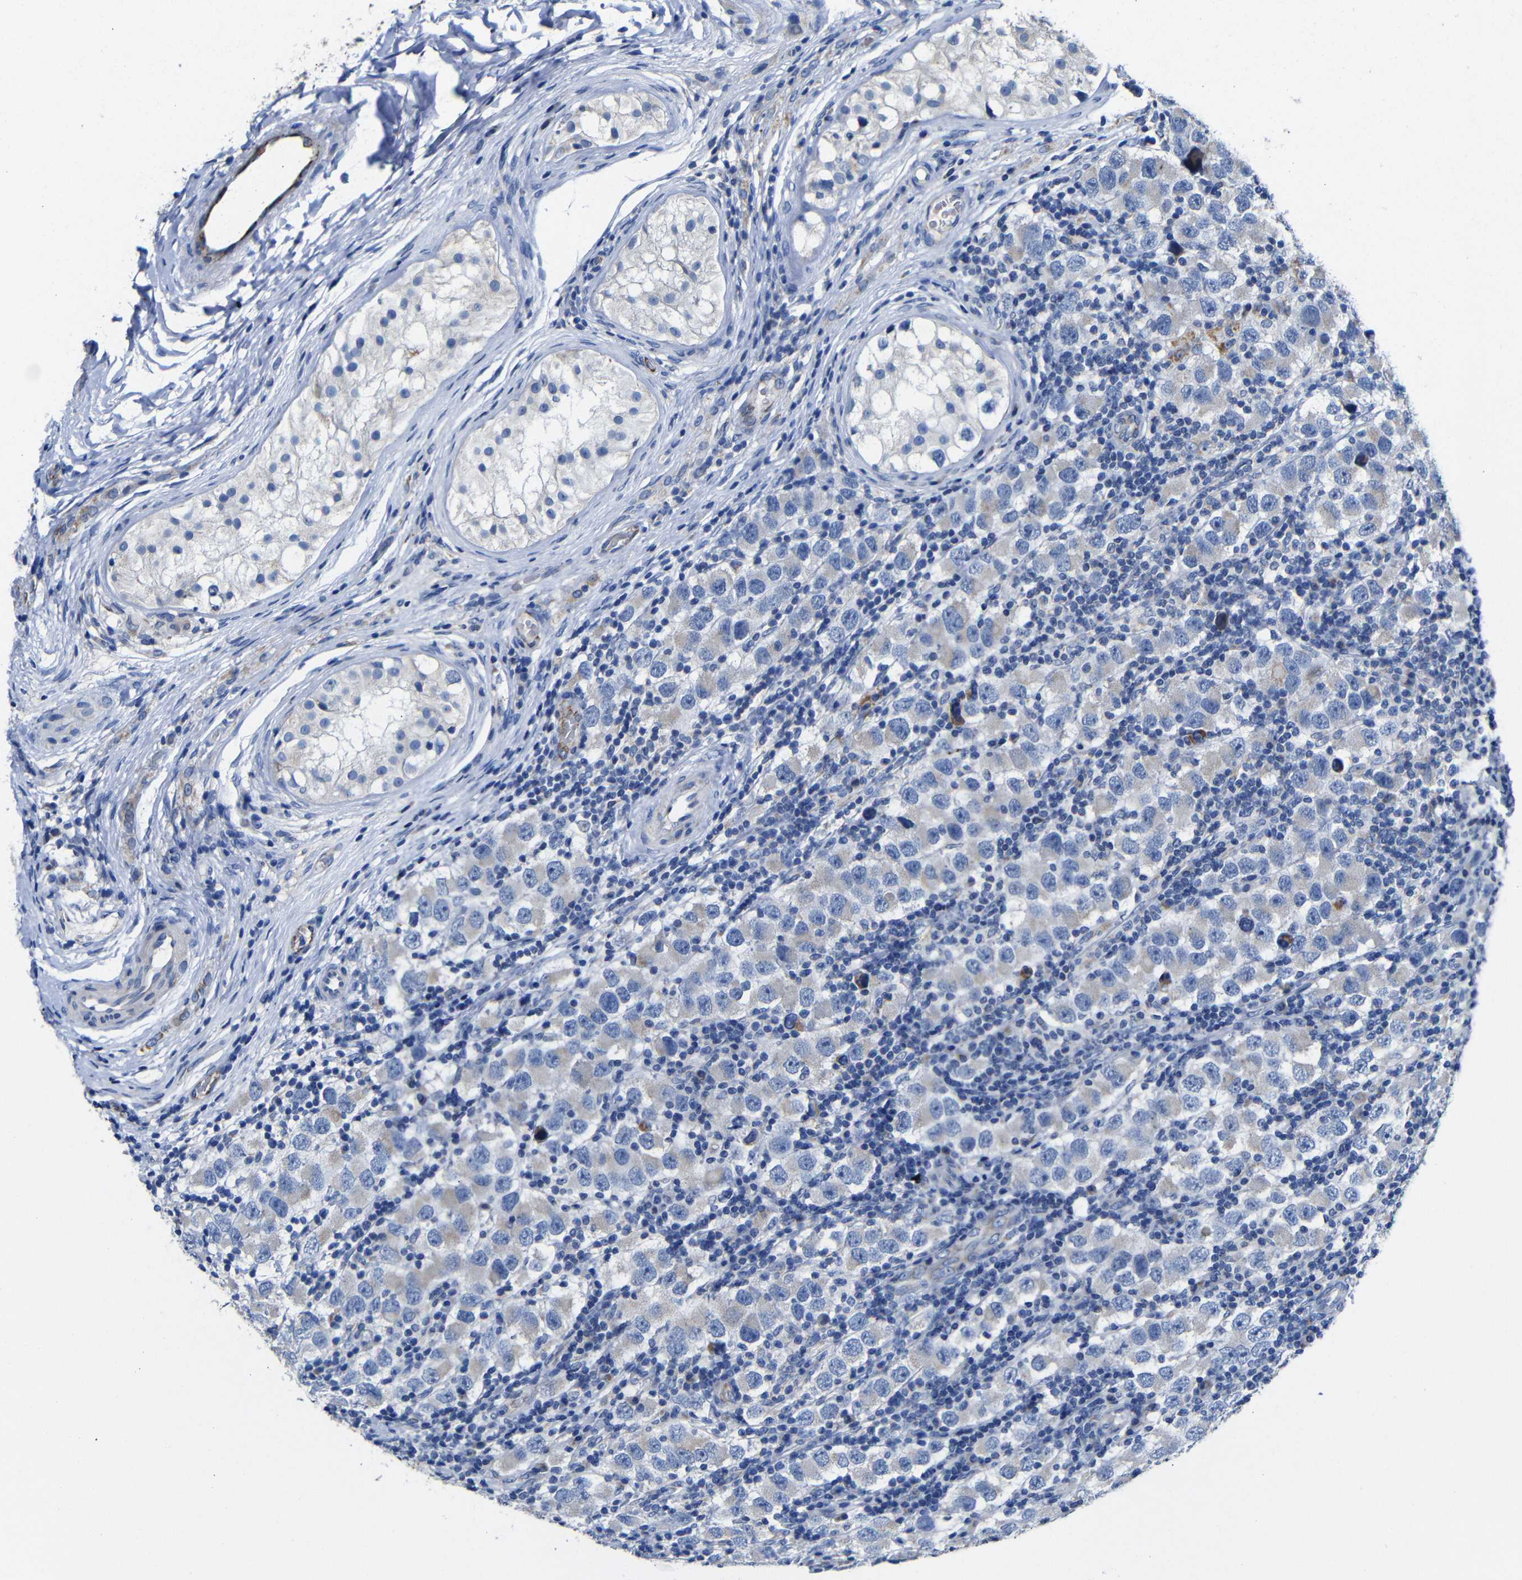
{"staining": {"intensity": "negative", "quantity": "none", "location": "none"}, "tissue": "testis cancer", "cell_type": "Tumor cells", "image_type": "cancer", "snomed": [{"axis": "morphology", "description": "Carcinoma, Embryonal, NOS"}, {"axis": "topography", "description": "Testis"}], "caption": "Immunohistochemical staining of human embryonal carcinoma (testis) exhibits no significant staining in tumor cells. The staining was performed using DAB to visualize the protein expression in brown, while the nuclei were stained in blue with hematoxylin (Magnification: 20x).", "gene": "MAOA", "patient": {"sex": "male", "age": 21}}